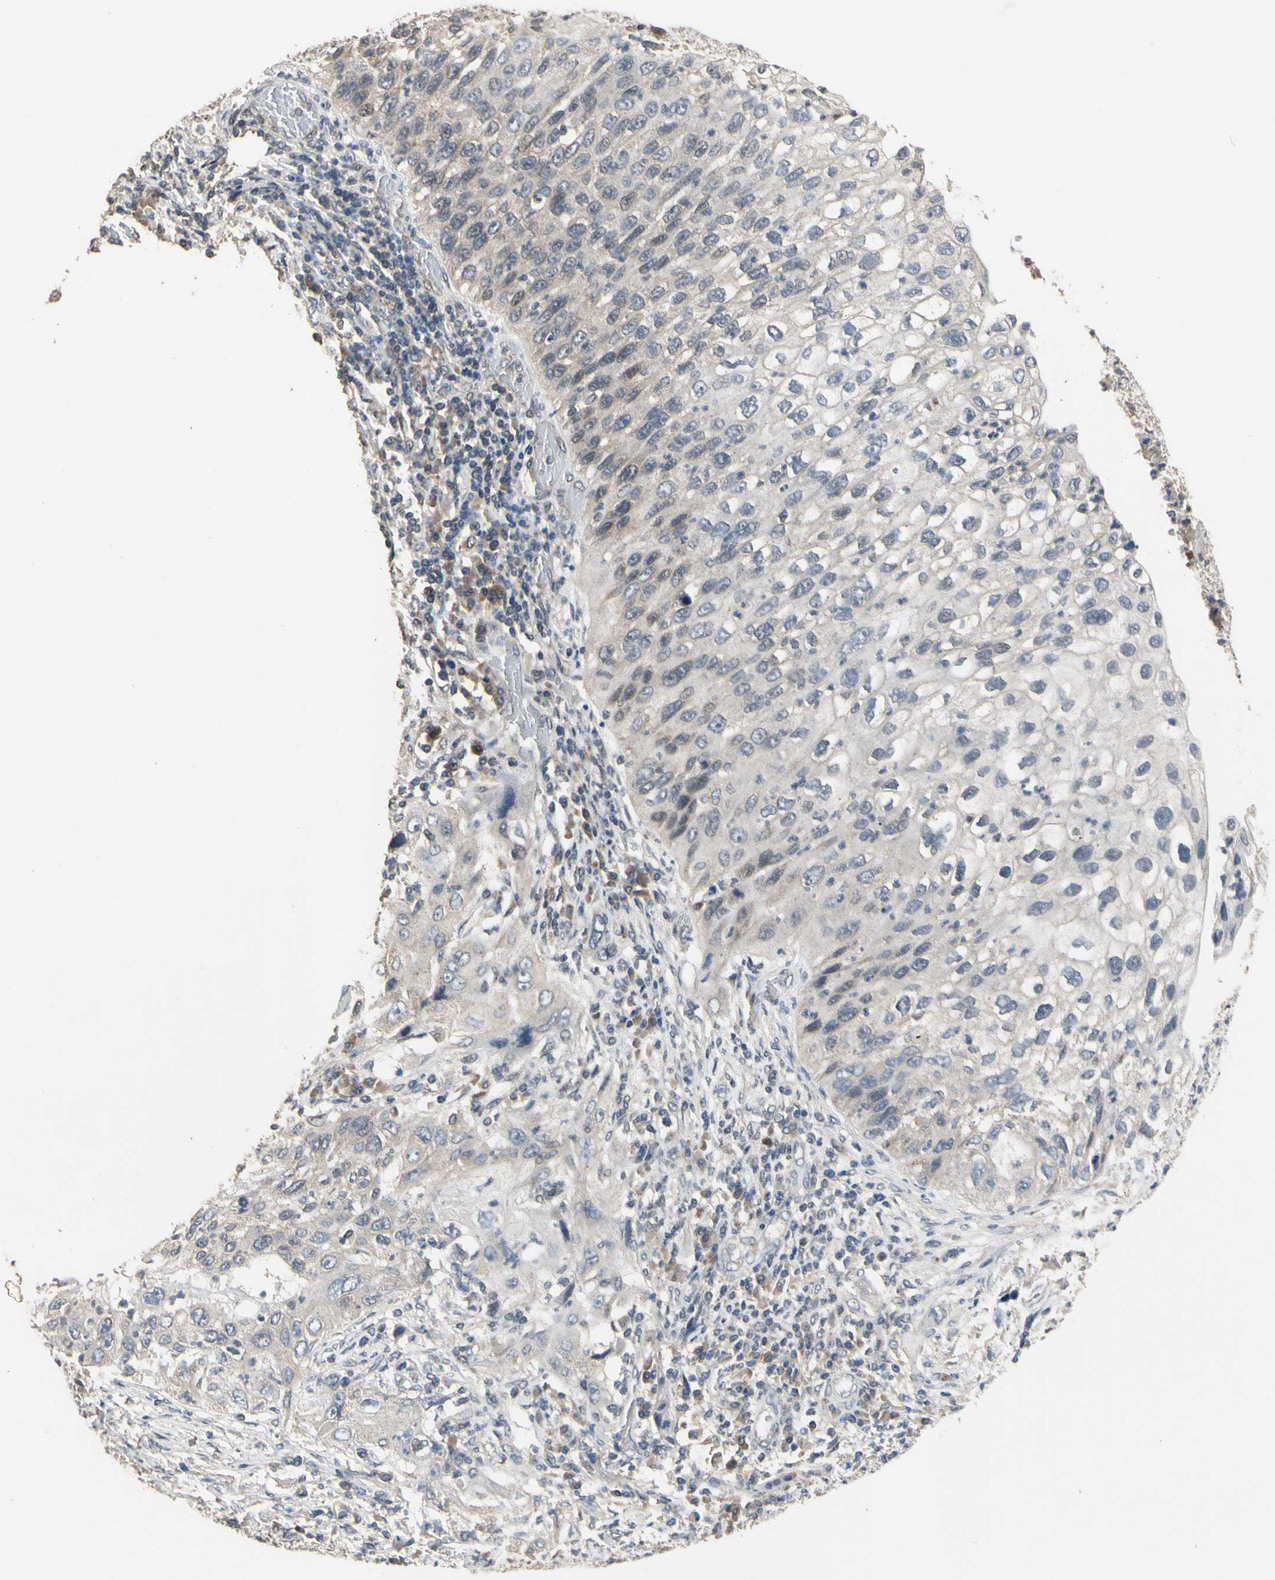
{"staining": {"intensity": "negative", "quantity": "none", "location": "none"}, "tissue": "lung cancer", "cell_type": "Tumor cells", "image_type": "cancer", "snomed": [{"axis": "morphology", "description": "Inflammation, NOS"}, {"axis": "morphology", "description": "Squamous cell carcinoma, NOS"}, {"axis": "topography", "description": "Lymph node"}, {"axis": "topography", "description": "Soft tissue"}, {"axis": "topography", "description": "Lung"}], "caption": "The photomicrograph displays no significant expression in tumor cells of lung cancer.", "gene": "ZNF174", "patient": {"sex": "male", "age": 66}}